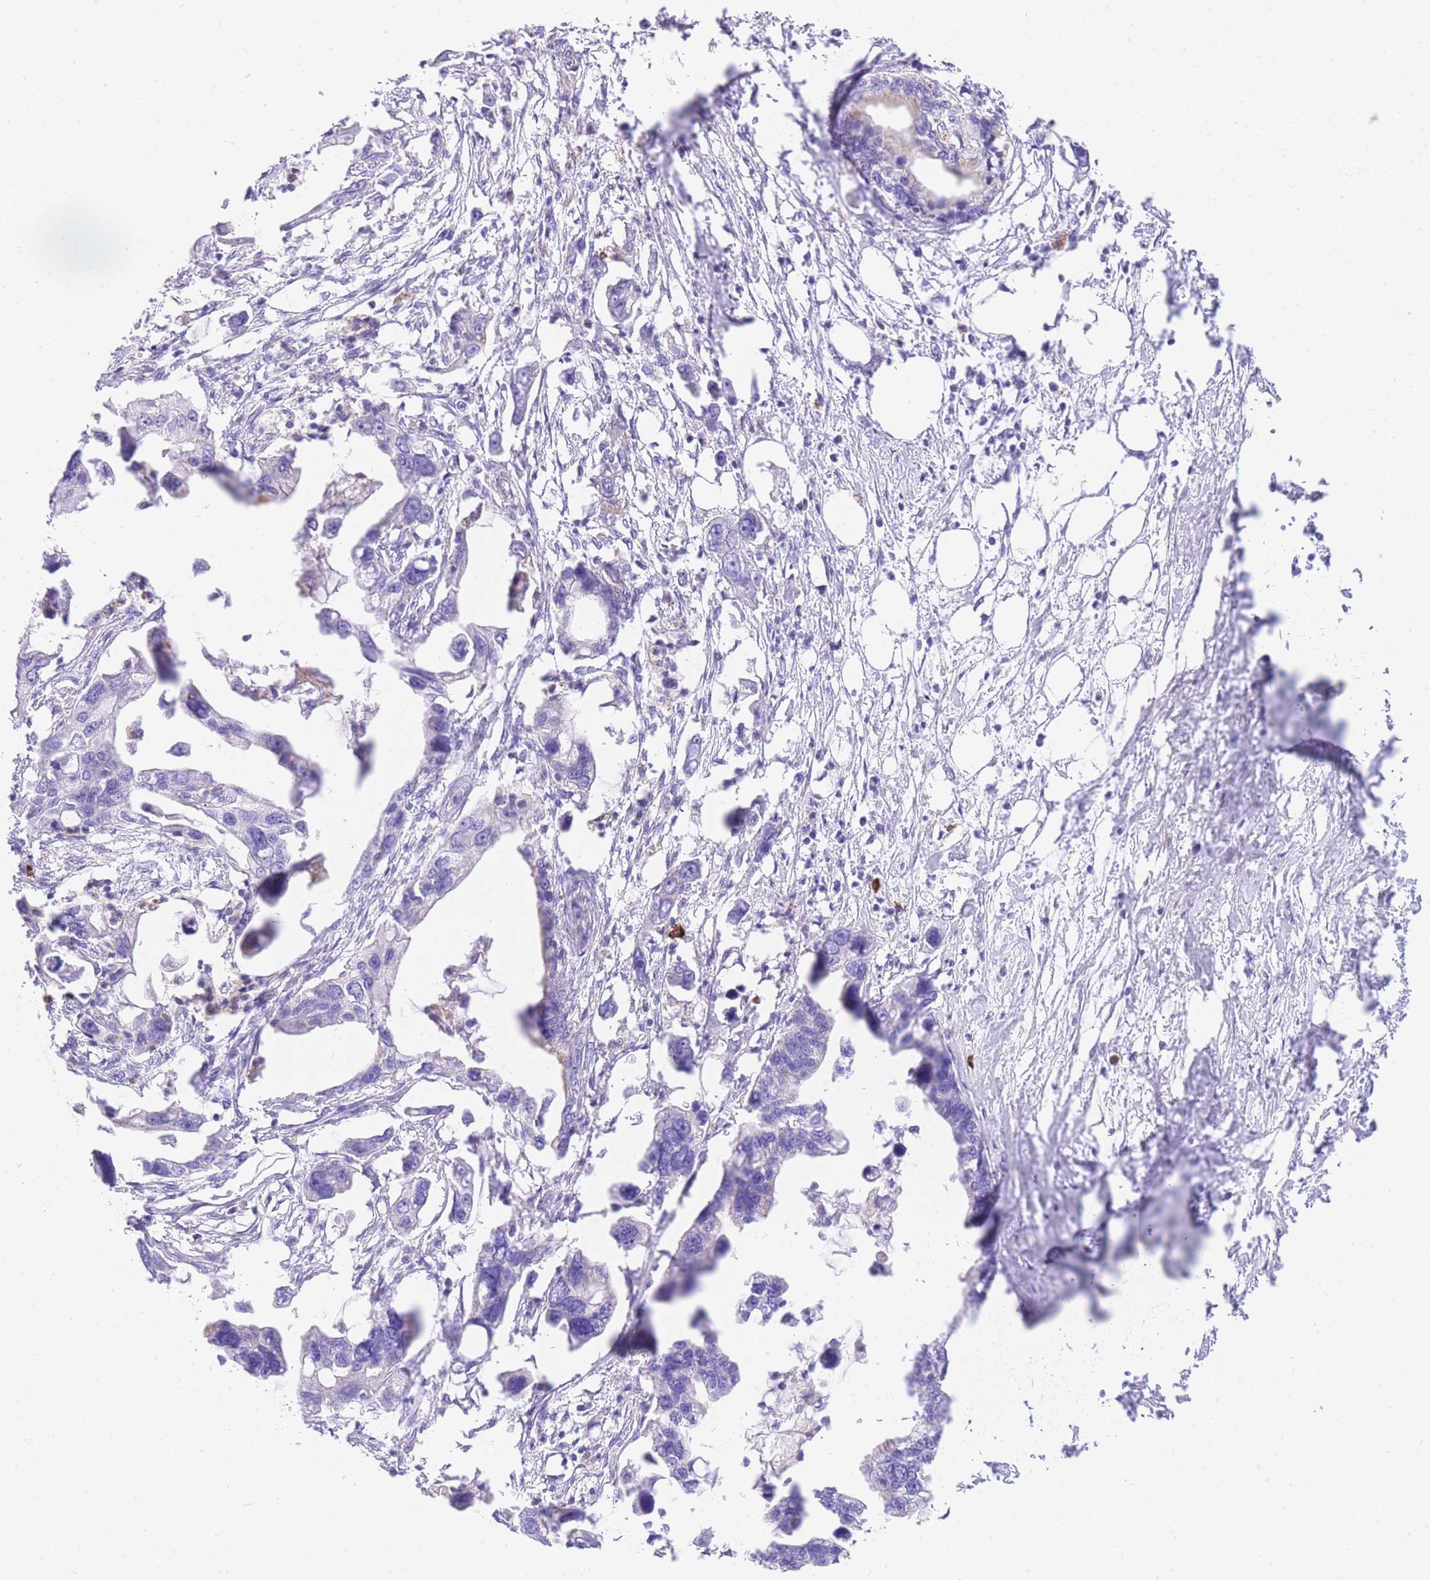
{"staining": {"intensity": "negative", "quantity": "none", "location": "none"}, "tissue": "pancreatic cancer", "cell_type": "Tumor cells", "image_type": "cancer", "snomed": [{"axis": "morphology", "description": "Adenocarcinoma, NOS"}, {"axis": "topography", "description": "Pancreas"}], "caption": "Human adenocarcinoma (pancreatic) stained for a protein using IHC displays no expression in tumor cells.", "gene": "SRSF12", "patient": {"sex": "female", "age": 83}}